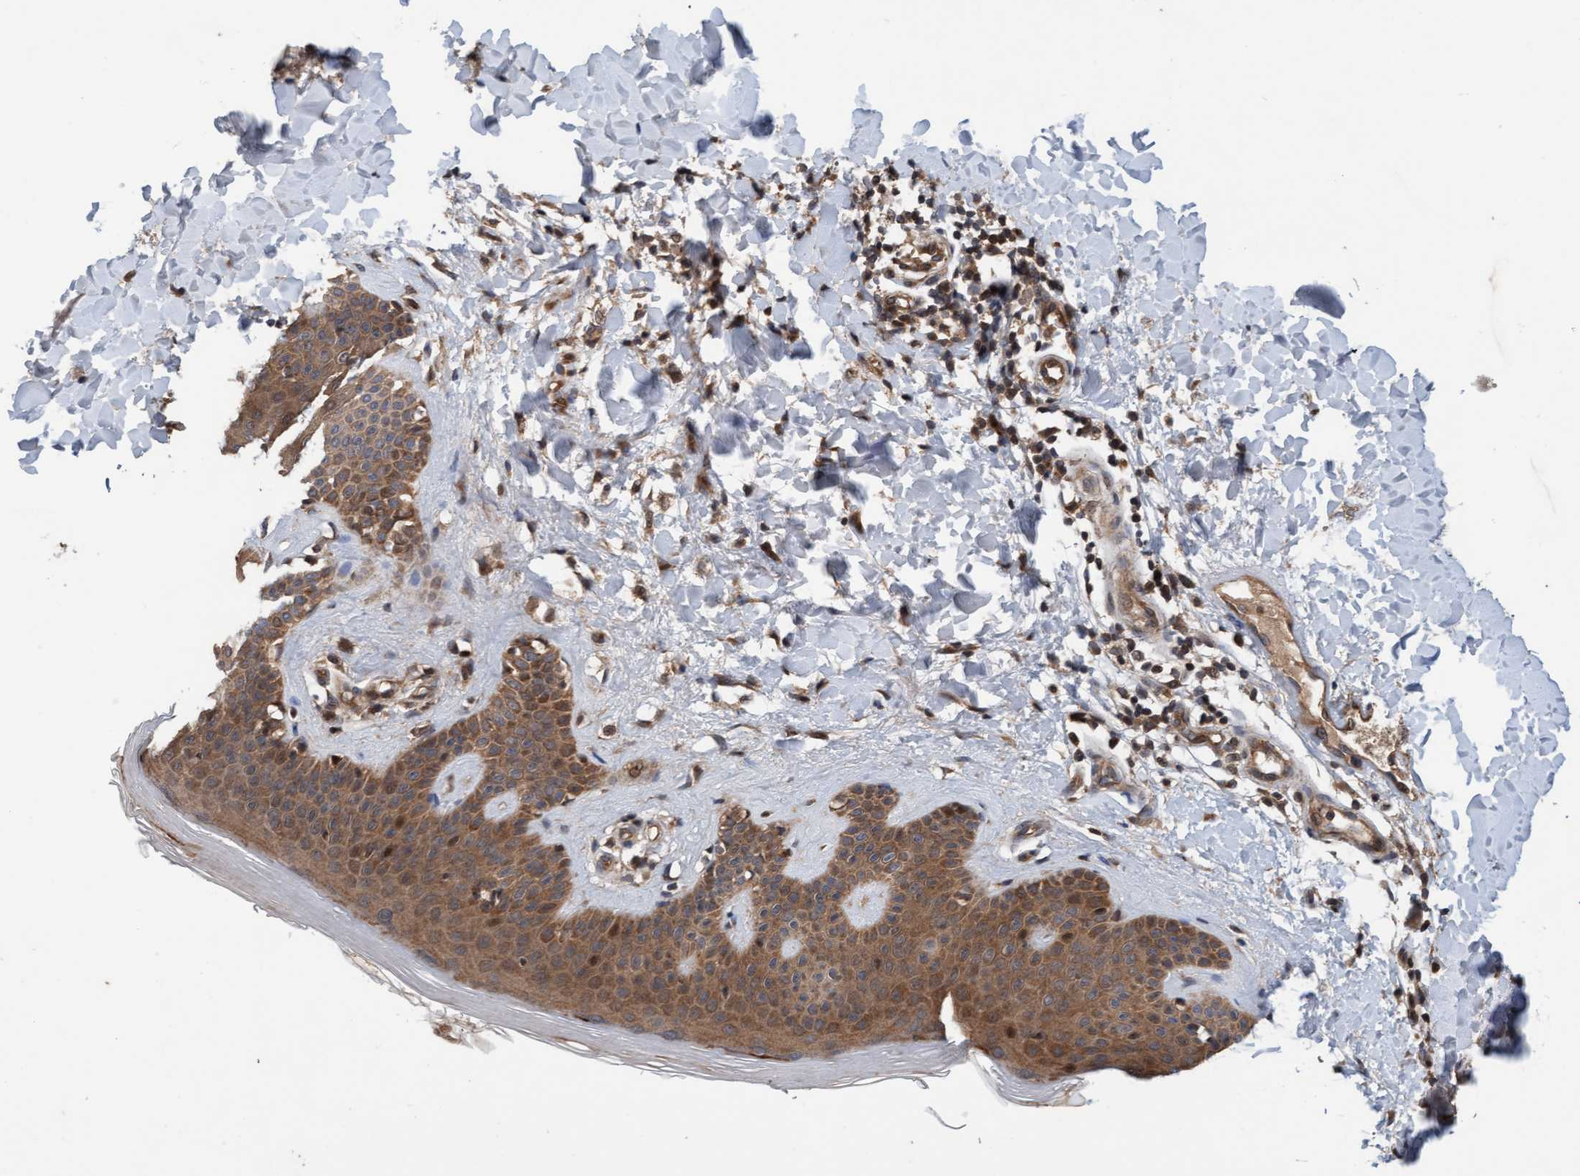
{"staining": {"intensity": "moderate", "quantity": ">75%", "location": "cytoplasmic/membranous,nuclear"}, "tissue": "skin", "cell_type": "Fibroblasts", "image_type": "normal", "snomed": [{"axis": "morphology", "description": "Normal tissue, NOS"}, {"axis": "morphology", "description": "Malignant melanoma, Metastatic site"}, {"axis": "topography", "description": "Skin"}], "caption": "DAB immunohistochemical staining of benign skin shows moderate cytoplasmic/membranous,nuclear protein expression in approximately >75% of fibroblasts.", "gene": "MLXIP", "patient": {"sex": "male", "age": 41}}